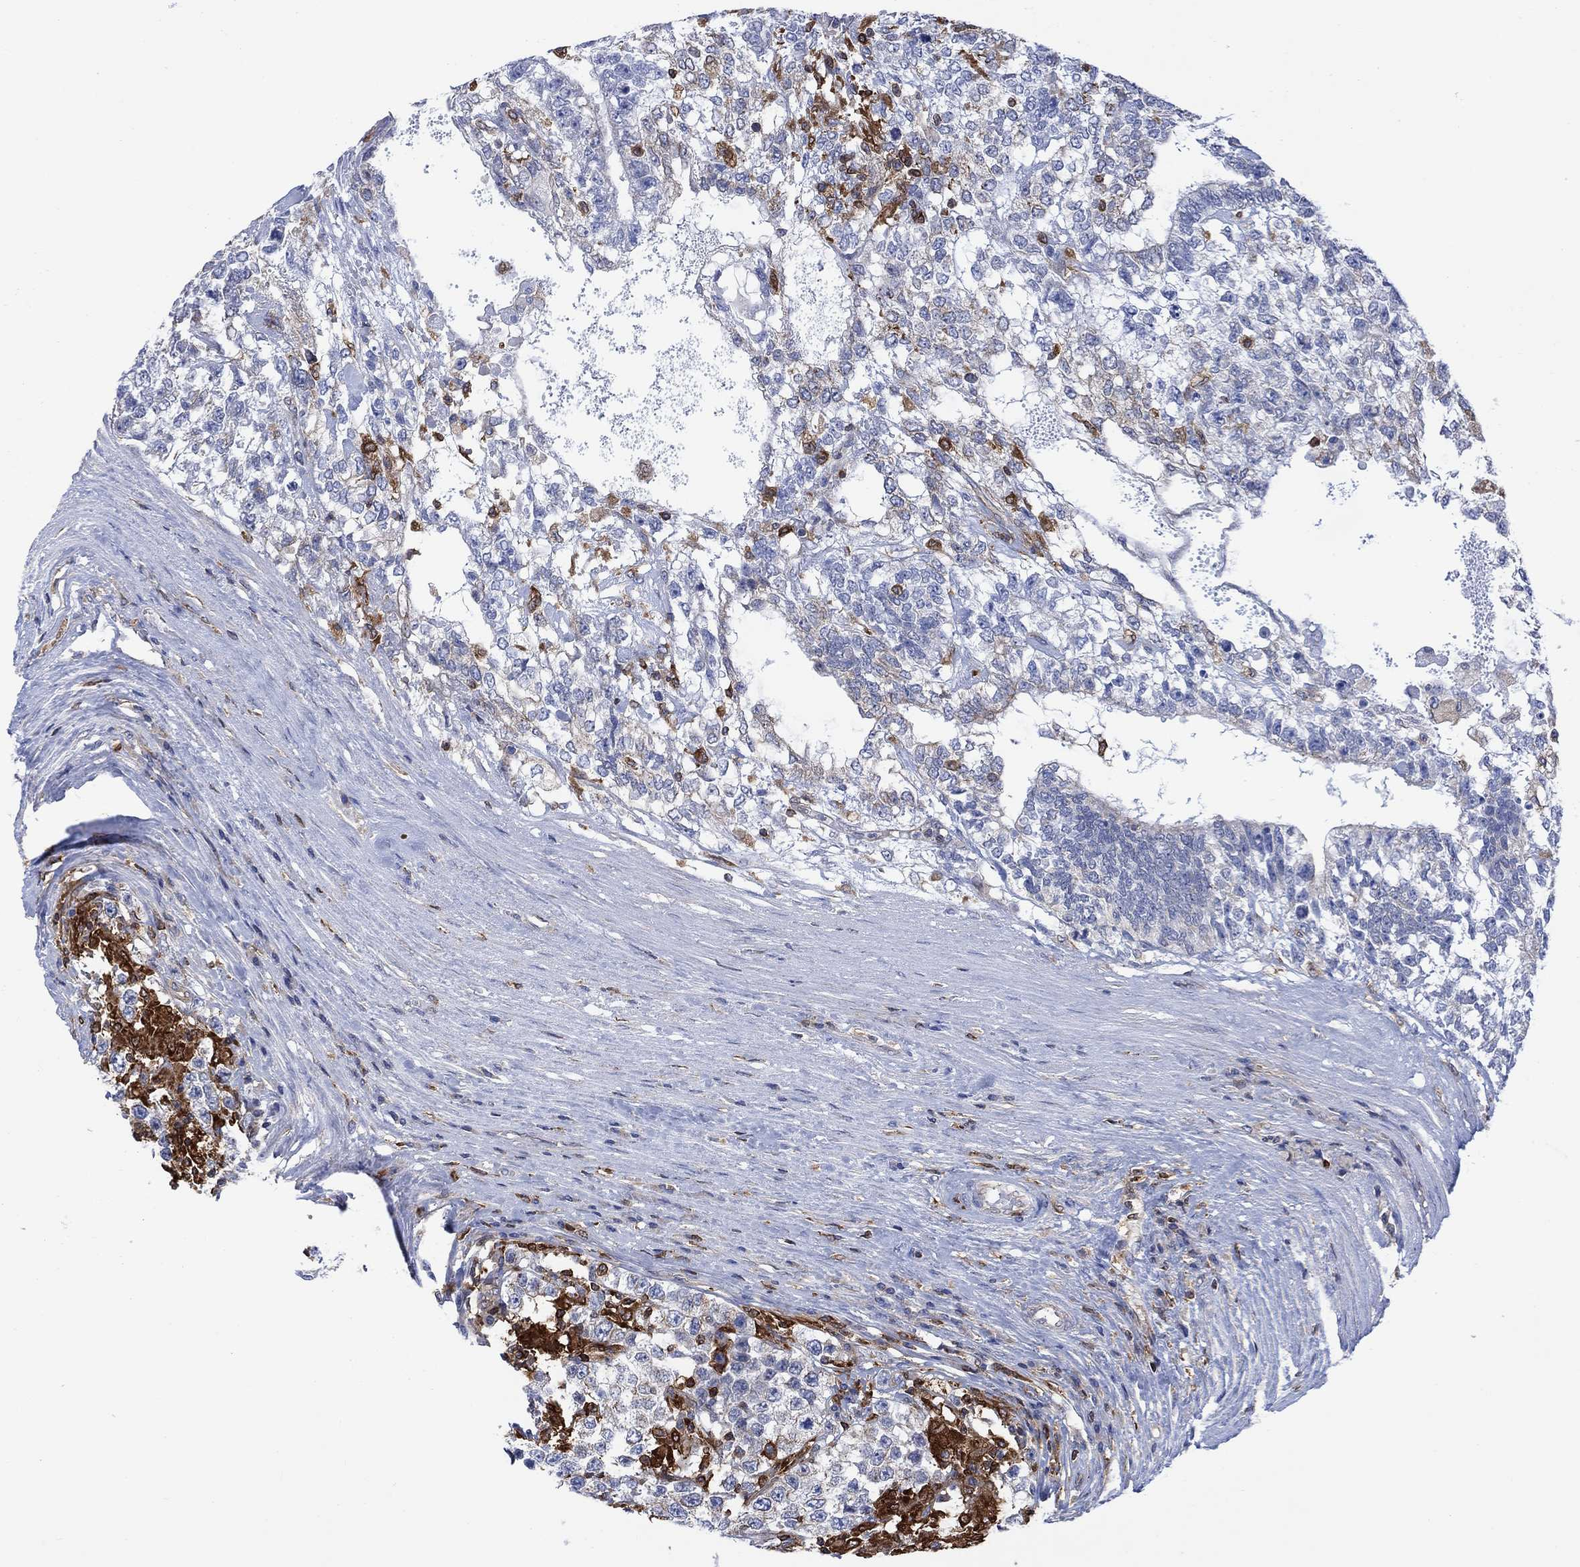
{"staining": {"intensity": "negative", "quantity": "none", "location": "none"}, "tissue": "testis cancer", "cell_type": "Tumor cells", "image_type": "cancer", "snomed": [{"axis": "morphology", "description": "Seminoma, NOS"}, {"axis": "morphology", "description": "Carcinoma, Embryonal, NOS"}, {"axis": "topography", "description": "Testis"}], "caption": "Tumor cells show no significant protein expression in testis embryonal carcinoma.", "gene": "GBP5", "patient": {"sex": "male", "age": 41}}